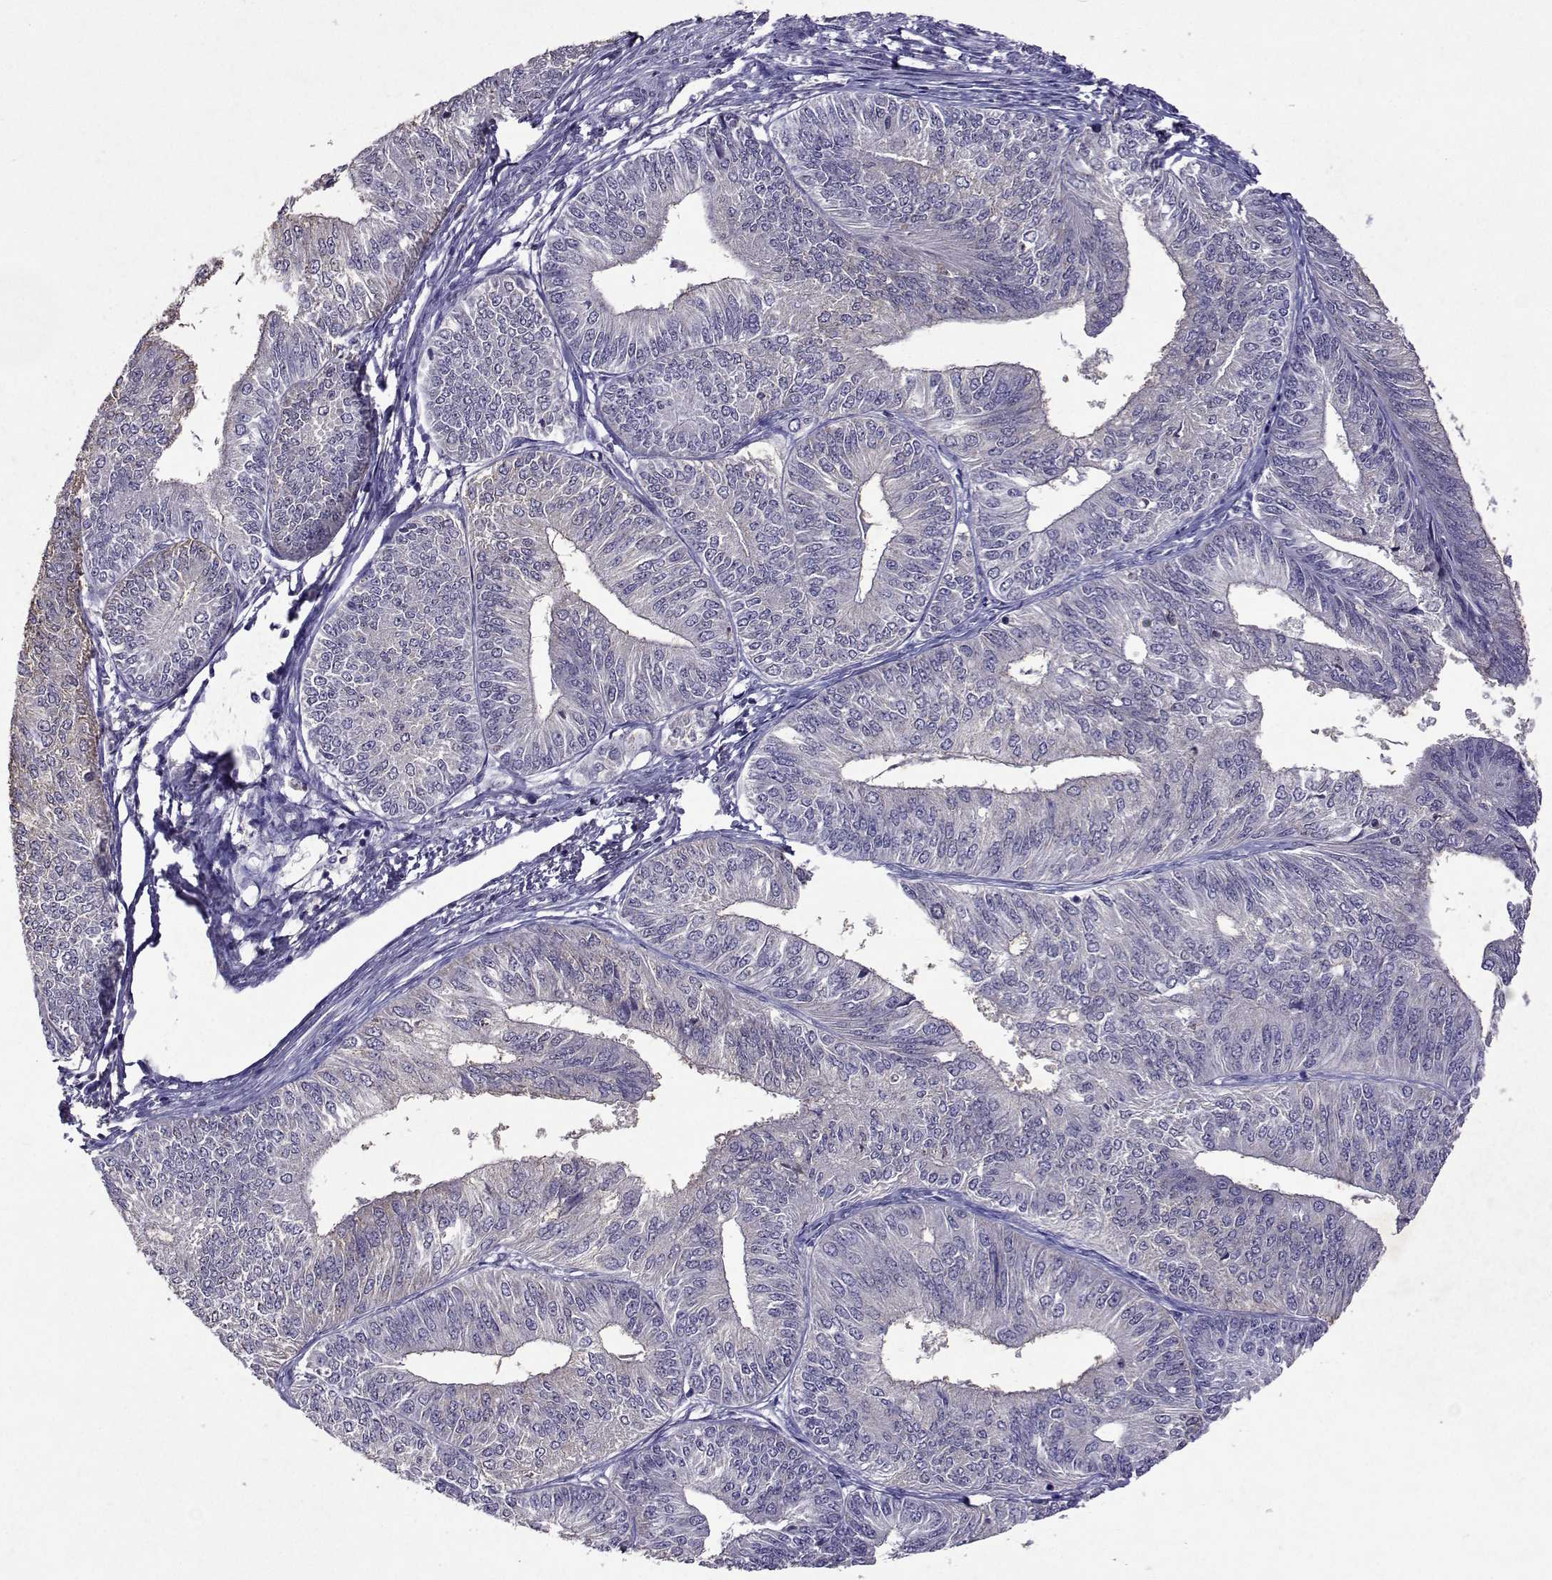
{"staining": {"intensity": "negative", "quantity": "none", "location": "none"}, "tissue": "endometrial cancer", "cell_type": "Tumor cells", "image_type": "cancer", "snomed": [{"axis": "morphology", "description": "Adenocarcinoma, NOS"}, {"axis": "topography", "description": "Endometrium"}], "caption": "Tumor cells show no significant protein expression in endometrial cancer (adenocarcinoma).", "gene": "APAF1", "patient": {"sex": "female", "age": 58}}